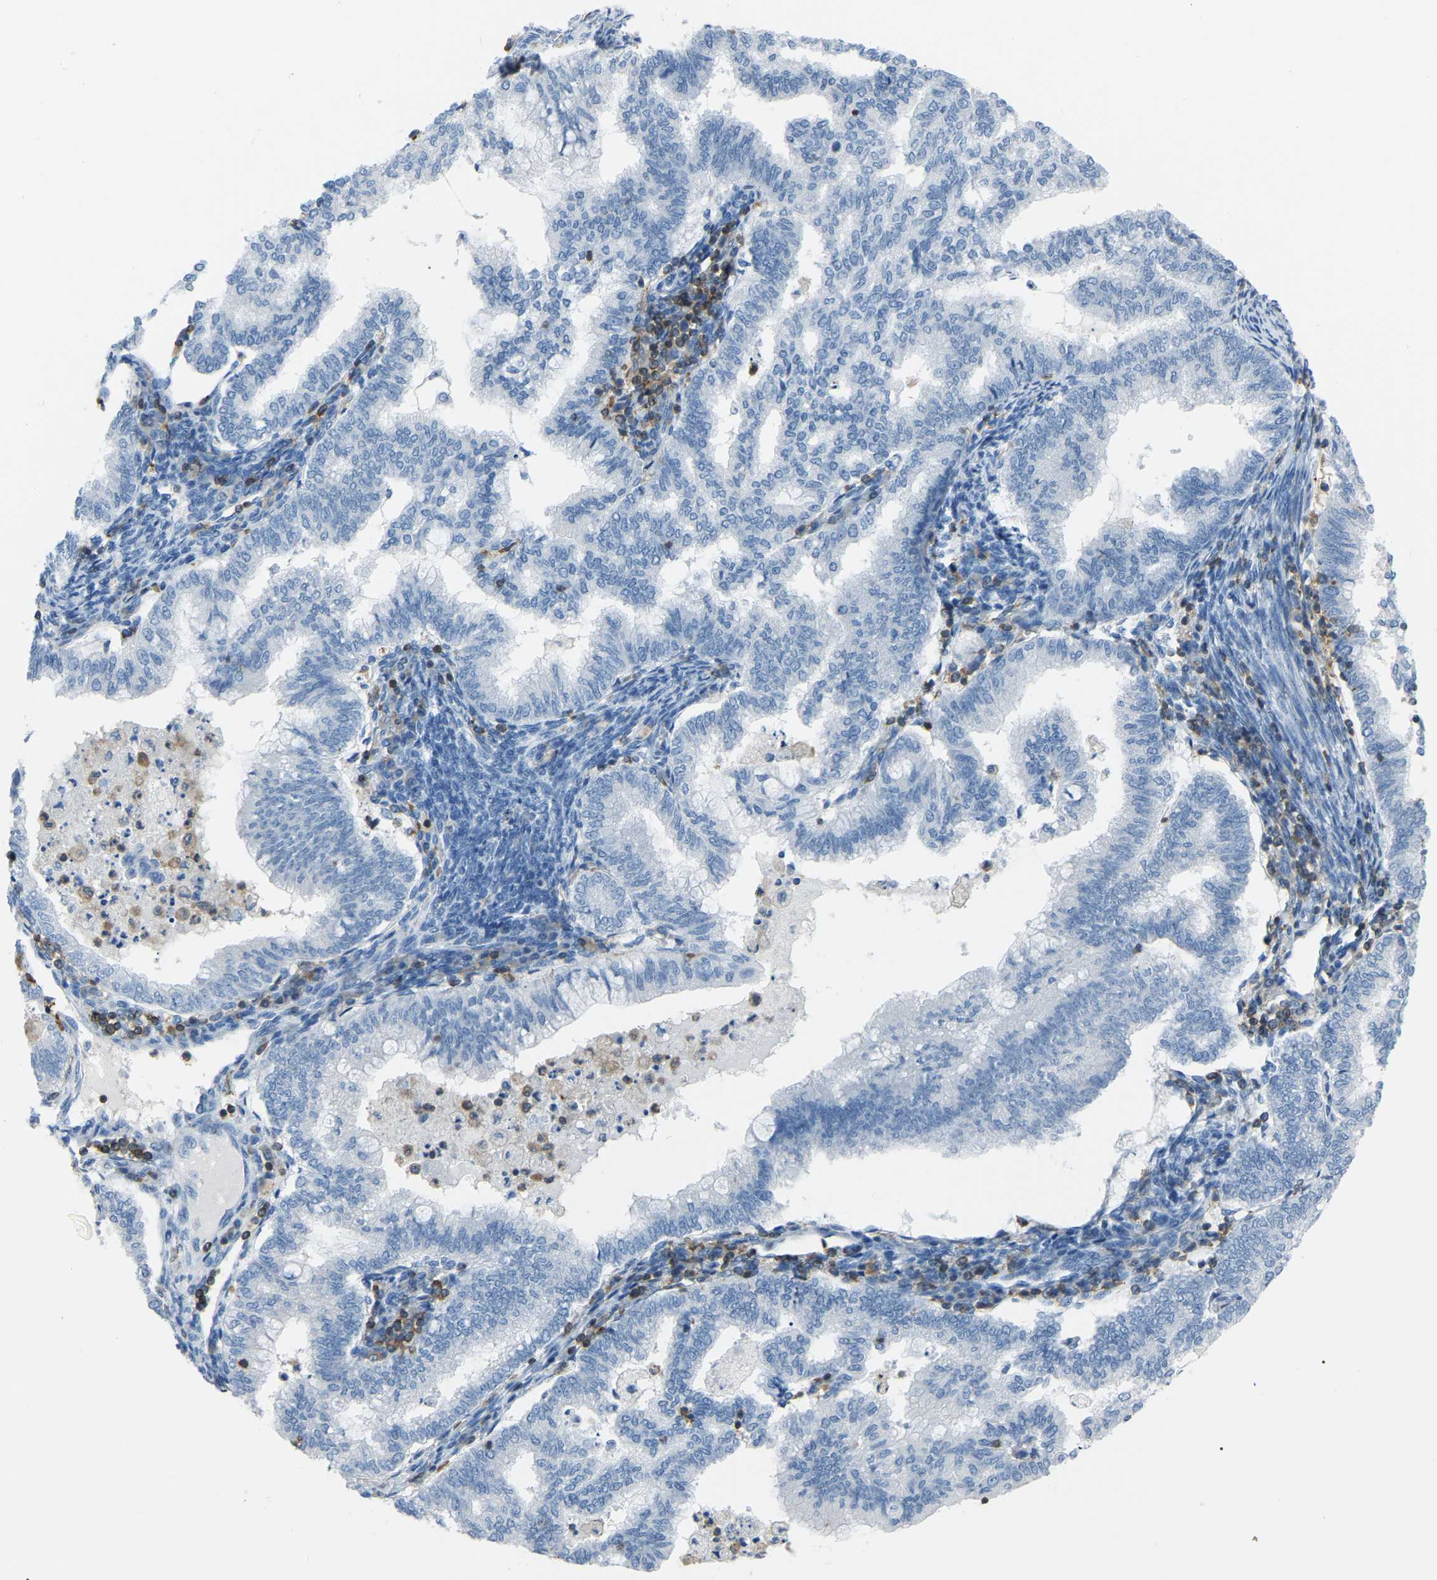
{"staining": {"intensity": "negative", "quantity": "none", "location": "none"}, "tissue": "endometrial cancer", "cell_type": "Tumor cells", "image_type": "cancer", "snomed": [{"axis": "morphology", "description": "Polyp, NOS"}, {"axis": "morphology", "description": "Adenocarcinoma, NOS"}, {"axis": "morphology", "description": "Adenoma, NOS"}, {"axis": "topography", "description": "Endometrium"}], "caption": "This photomicrograph is of adenoma (endometrial) stained with immunohistochemistry to label a protein in brown with the nuclei are counter-stained blue. There is no positivity in tumor cells.", "gene": "ARHGAP45", "patient": {"sex": "female", "age": 79}}